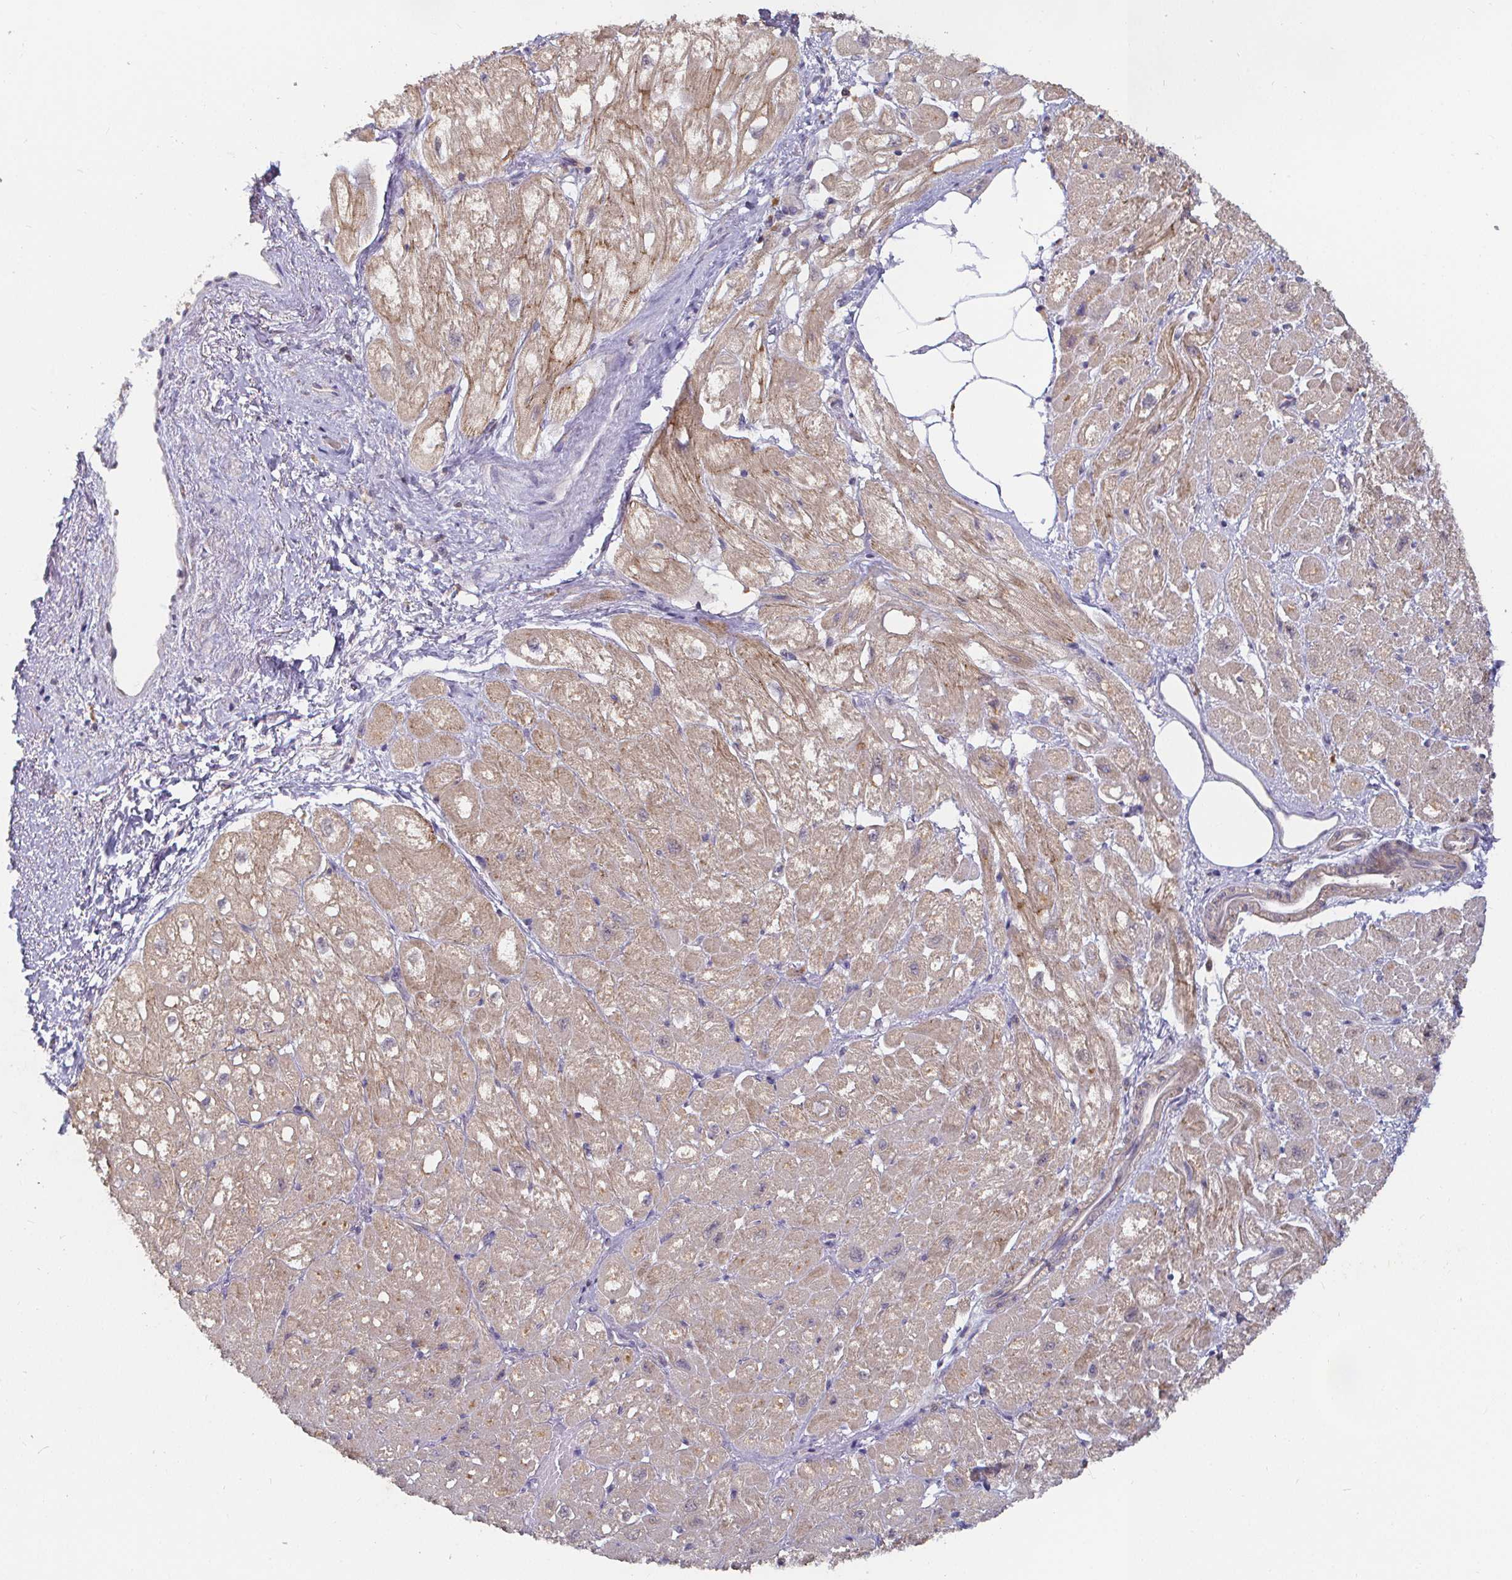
{"staining": {"intensity": "weak", "quantity": "25%-75%", "location": "cytoplasmic/membranous"}, "tissue": "heart muscle", "cell_type": "Cardiomyocytes", "image_type": "normal", "snomed": [{"axis": "morphology", "description": "Normal tissue, NOS"}, {"axis": "topography", "description": "Heart"}], "caption": "Cardiomyocytes display weak cytoplasmic/membranous staining in approximately 25%-75% of cells in unremarkable heart muscle. Nuclei are stained in blue.", "gene": "CDH18", "patient": {"sex": "female", "age": 62}}